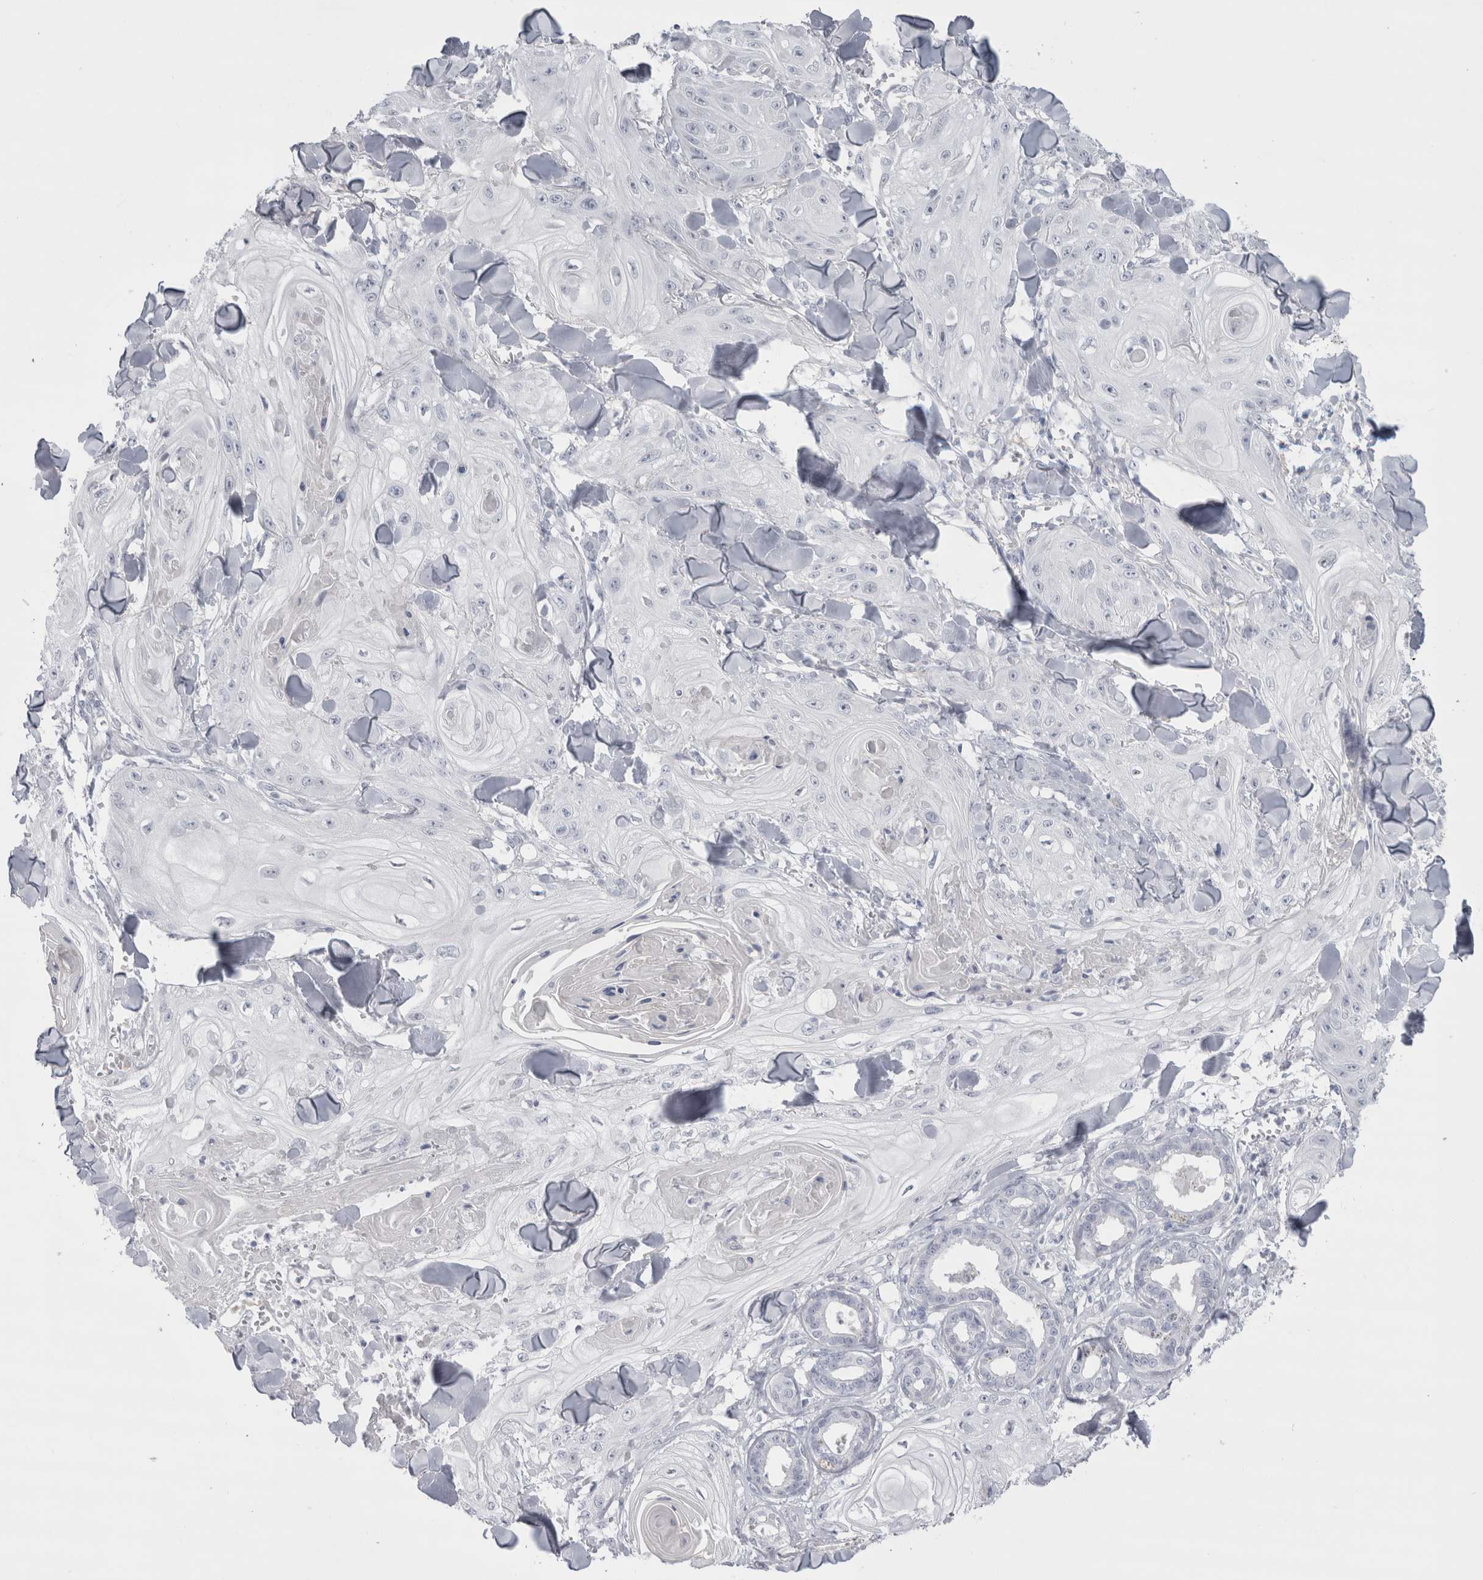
{"staining": {"intensity": "negative", "quantity": "none", "location": "none"}, "tissue": "skin cancer", "cell_type": "Tumor cells", "image_type": "cancer", "snomed": [{"axis": "morphology", "description": "Squamous cell carcinoma, NOS"}, {"axis": "topography", "description": "Skin"}], "caption": "Tumor cells show no significant staining in skin cancer (squamous cell carcinoma).", "gene": "CDH17", "patient": {"sex": "male", "age": 74}}